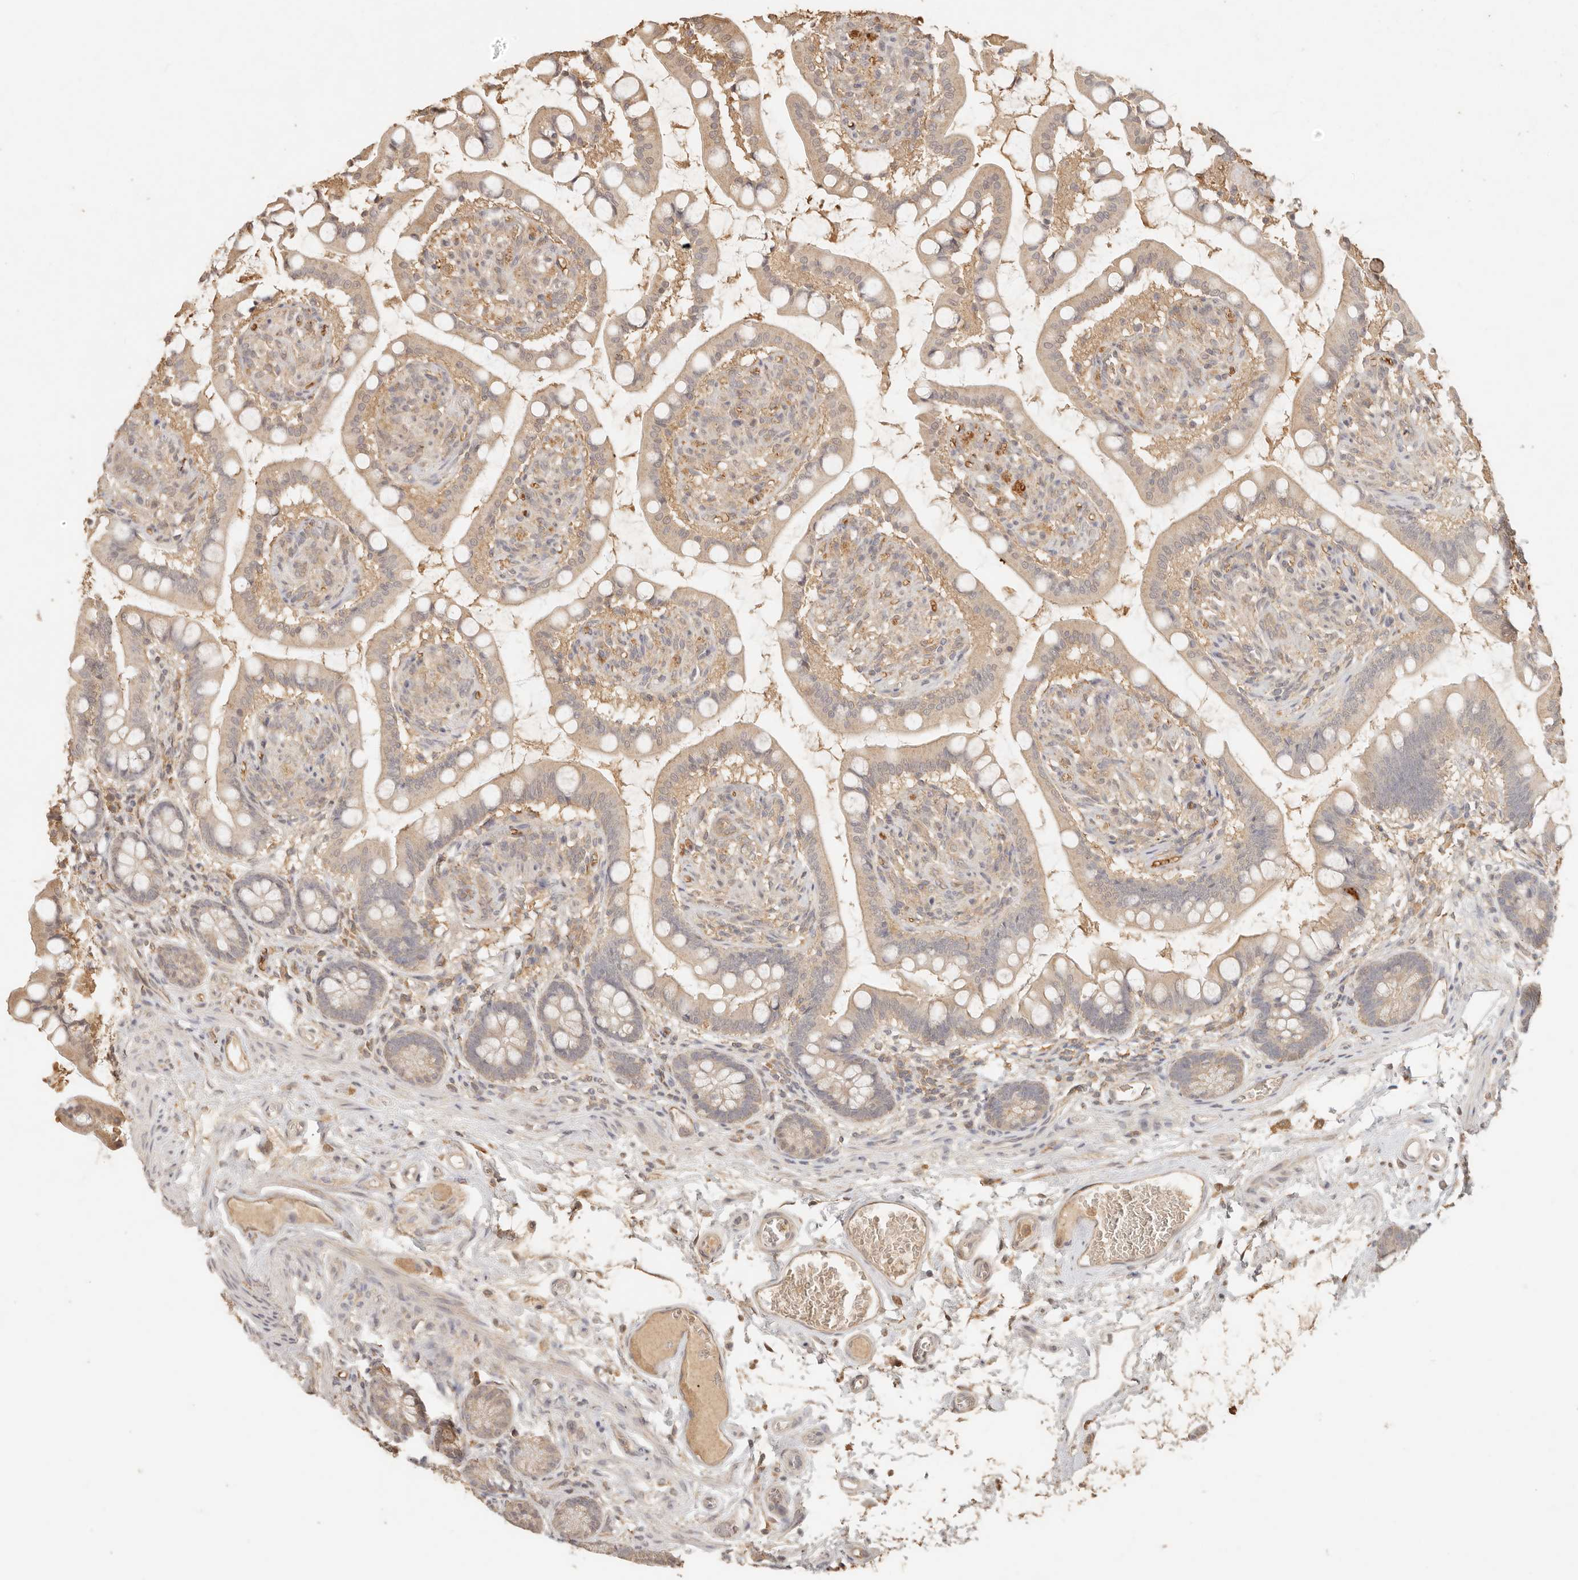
{"staining": {"intensity": "weak", "quantity": ">75%", "location": "cytoplasmic/membranous"}, "tissue": "small intestine", "cell_type": "Glandular cells", "image_type": "normal", "snomed": [{"axis": "morphology", "description": "Normal tissue, NOS"}, {"axis": "topography", "description": "Small intestine"}], "caption": "Approximately >75% of glandular cells in benign human small intestine show weak cytoplasmic/membranous protein expression as visualized by brown immunohistochemical staining.", "gene": "INTS11", "patient": {"sex": "male", "age": 52}}